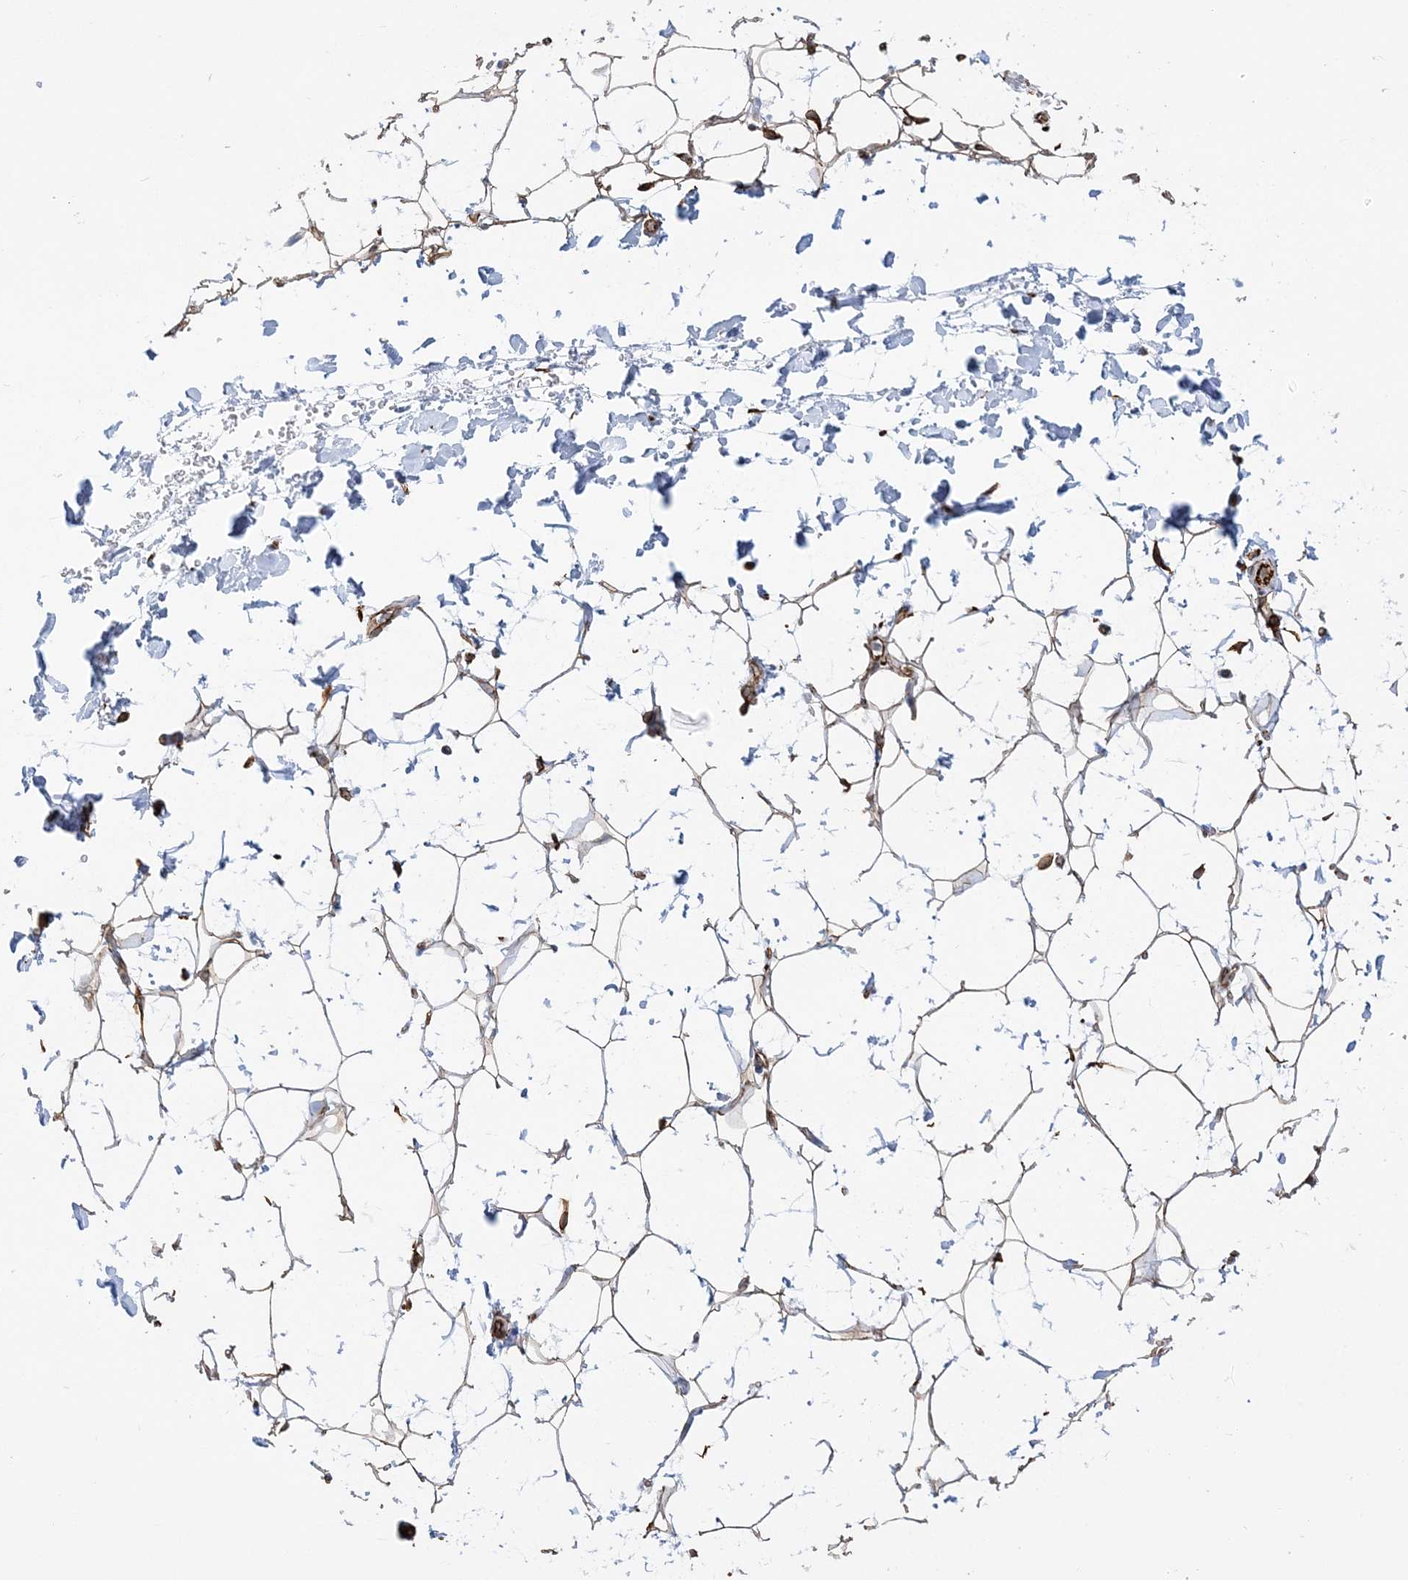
{"staining": {"intensity": "moderate", "quantity": ">75%", "location": "cytoplasmic/membranous"}, "tissue": "adipose tissue", "cell_type": "Adipocytes", "image_type": "normal", "snomed": [{"axis": "morphology", "description": "Normal tissue, NOS"}, {"axis": "topography", "description": "Breast"}], "caption": "This is a histology image of immunohistochemistry staining of normal adipose tissue, which shows moderate positivity in the cytoplasmic/membranous of adipocytes.", "gene": "SCLT1", "patient": {"sex": "female", "age": 26}}